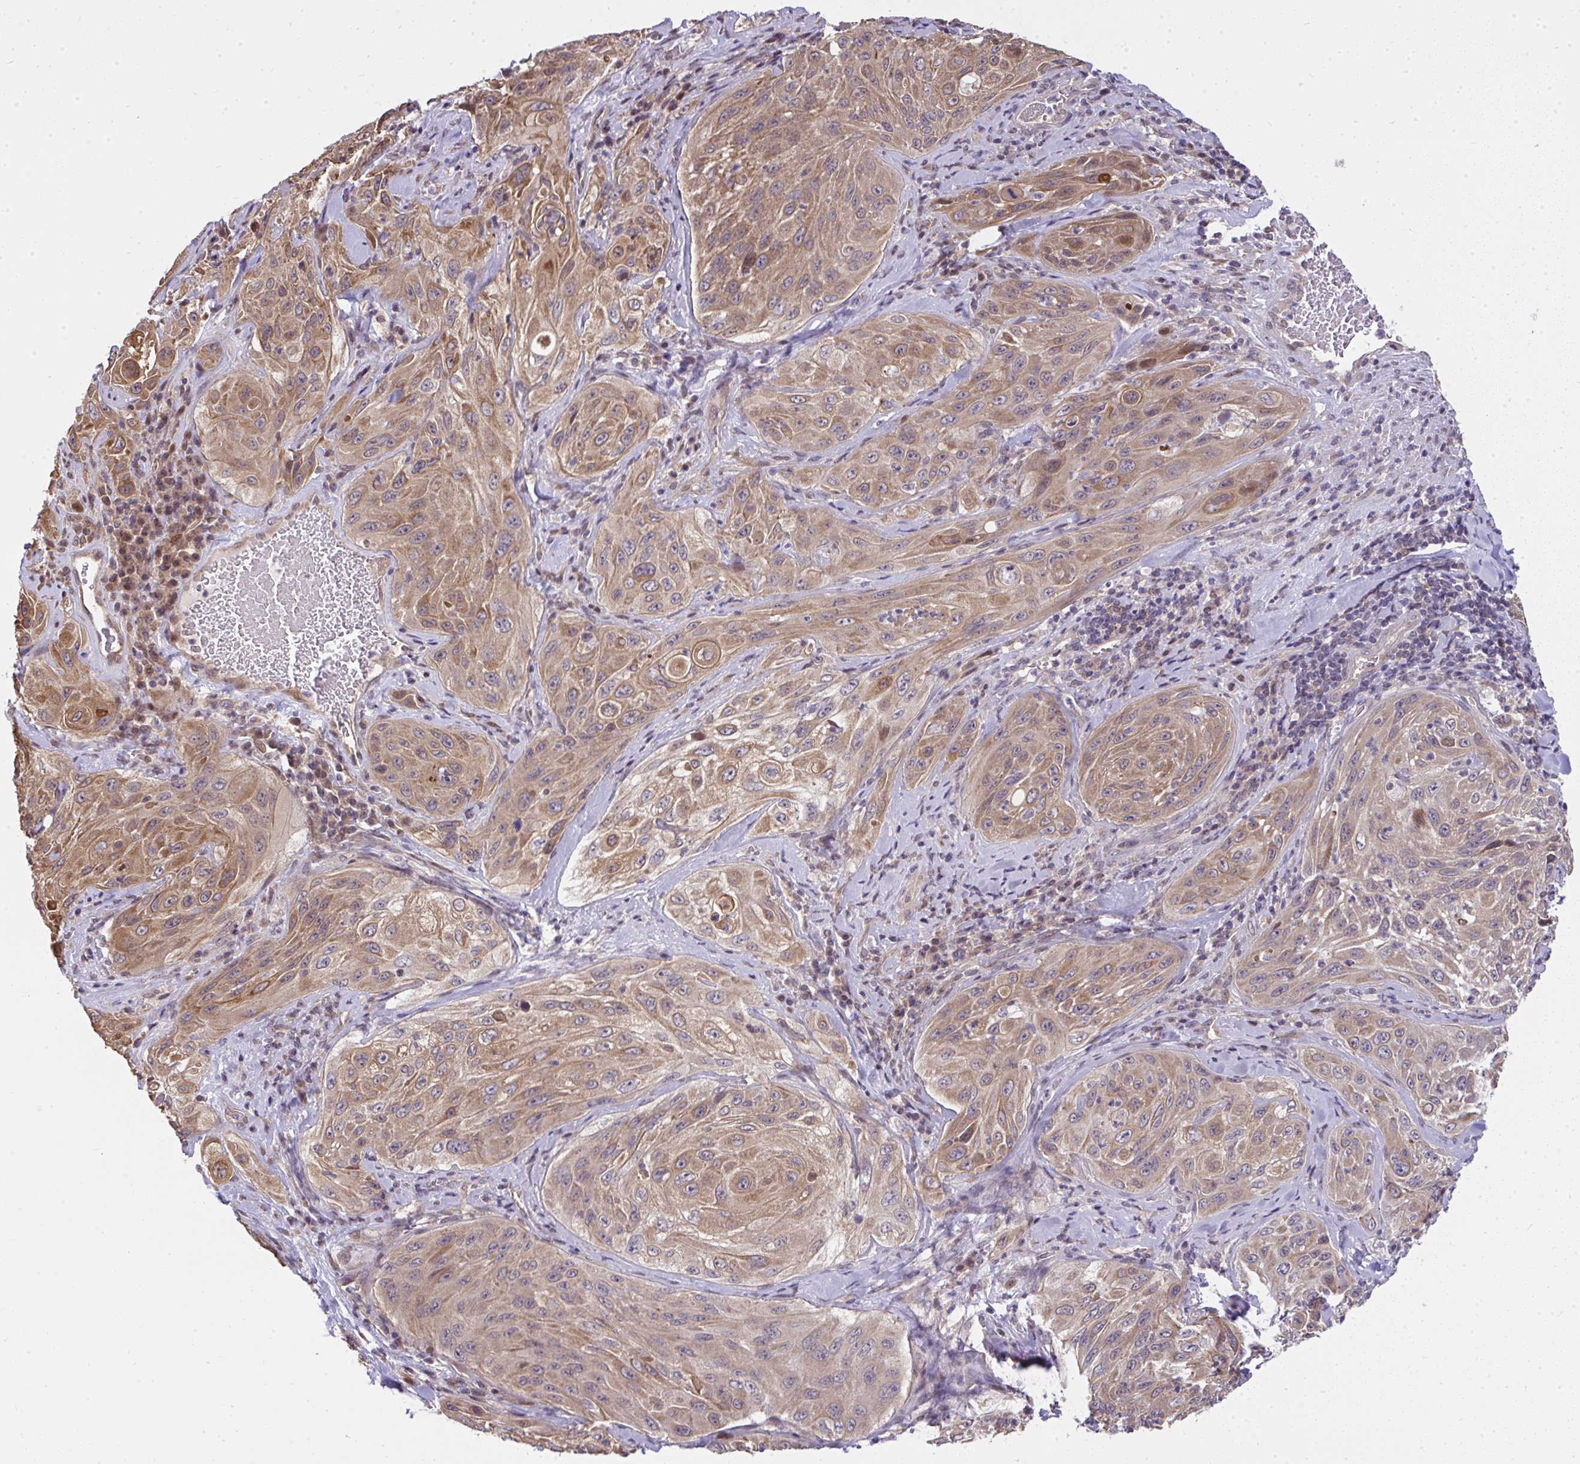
{"staining": {"intensity": "moderate", "quantity": ">75%", "location": "cytoplasmic/membranous"}, "tissue": "cervical cancer", "cell_type": "Tumor cells", "image_type": "cancer", "snomed": [{"axis": "morphology", "description": "Squamous cell carcinoma, NOS"}, {"axis": "topography", "description": "Cervix"}], "caption": "A micrograph of human cervical cancer stained for a protein displays moderate cytoplasmic/membranous brown staining in tumor cells. Nuclei are stained in blue.", "gene": "RDH14", "patient": {"sex": "female", "age": 42}}